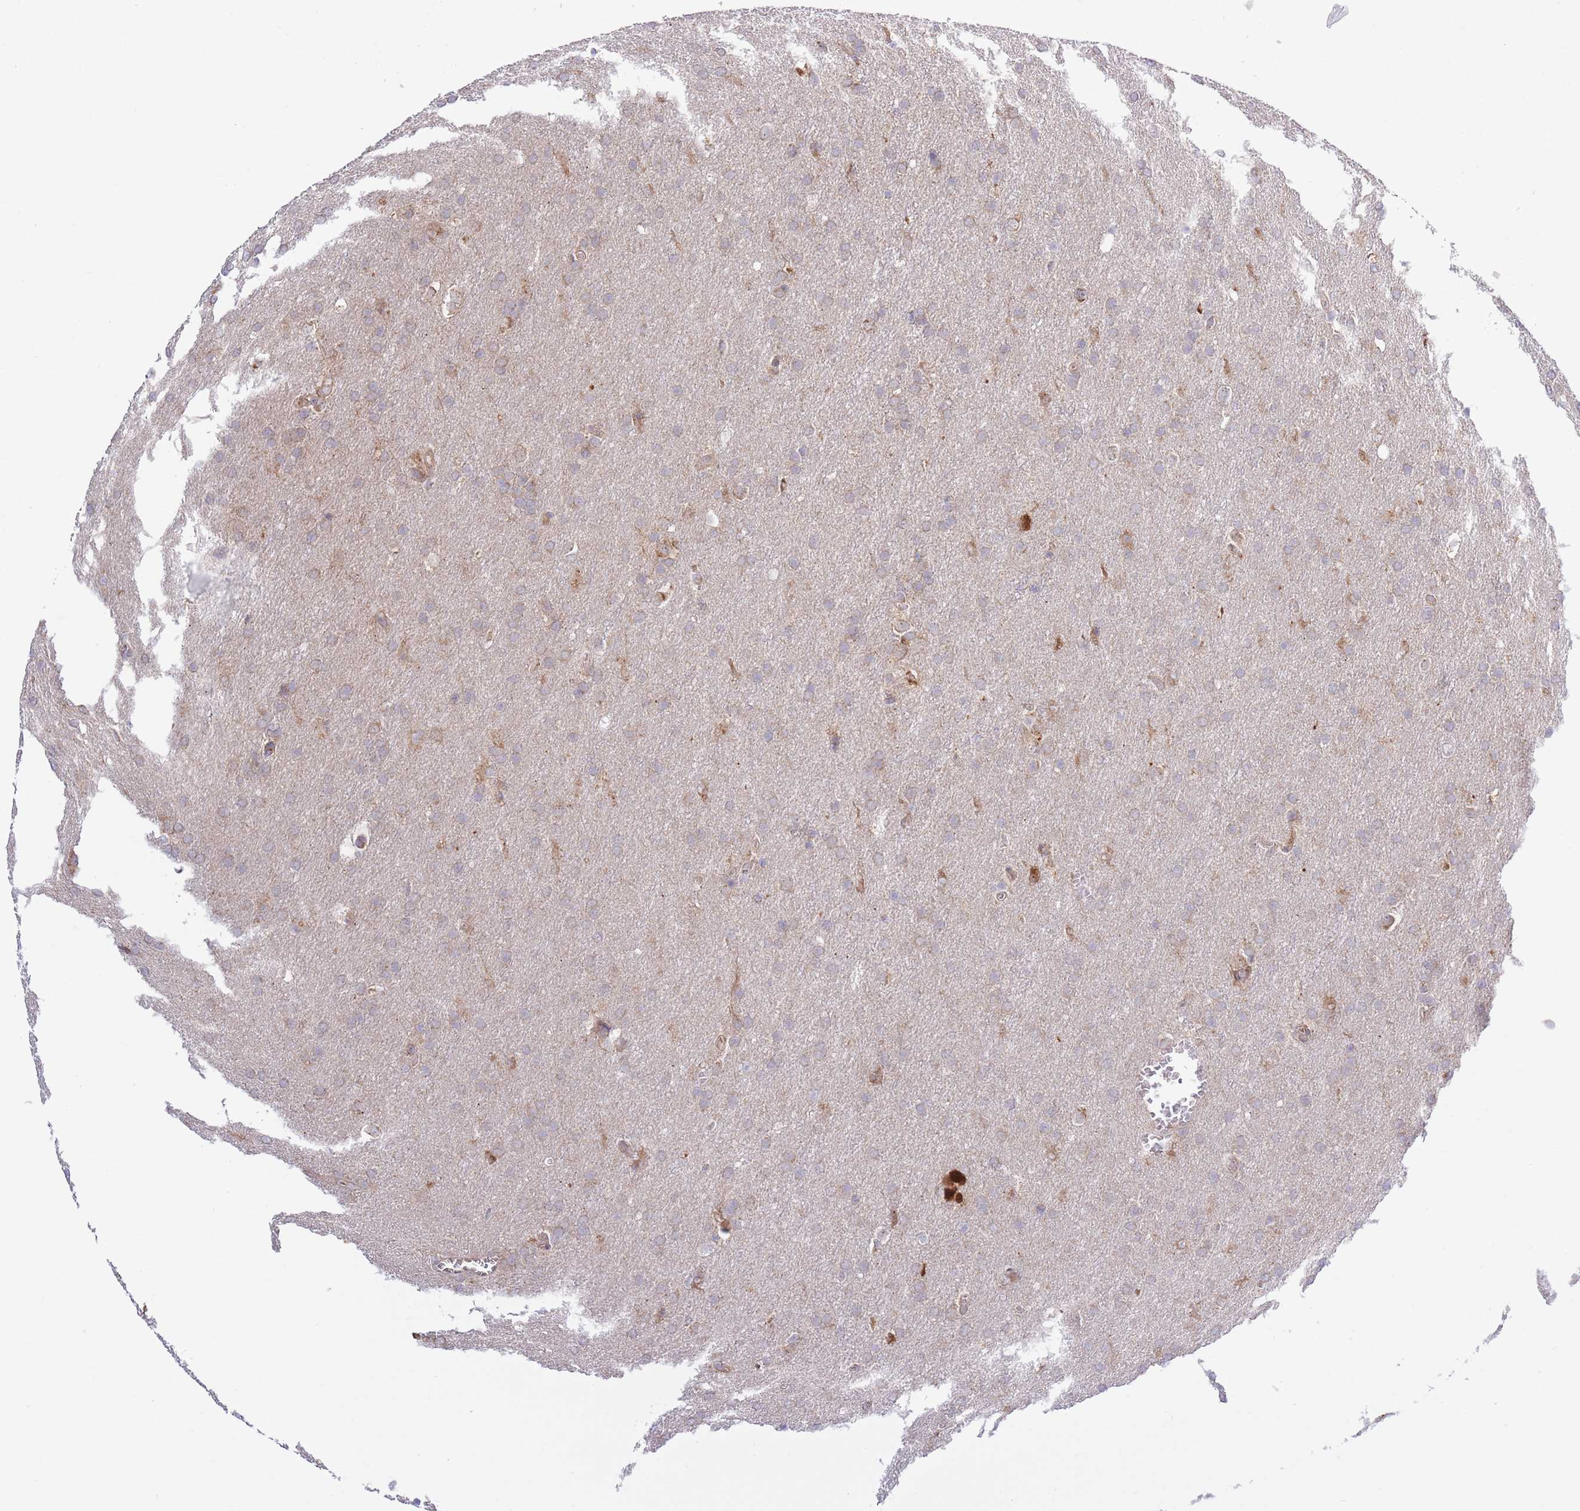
{"staining": {"intensity": "weak", "quantity": "<25%", "location": "cytoplasmic/membranous"}, "tissue": "glioma", "cell_type": "Tumor cells", "image_type": "cancer", "snomed": [{"axis": "morphology", "description": "Glioma, malignant, Low grade"}, {"axis": "topography", "description": "Brain"}], "caption": "Malignant low-grade glioma was stained to show a protein in brown. There is no significant staining in tumor cells.", "gene": "ATP13A2", "patient": {"sex": "female", "age": 32}}